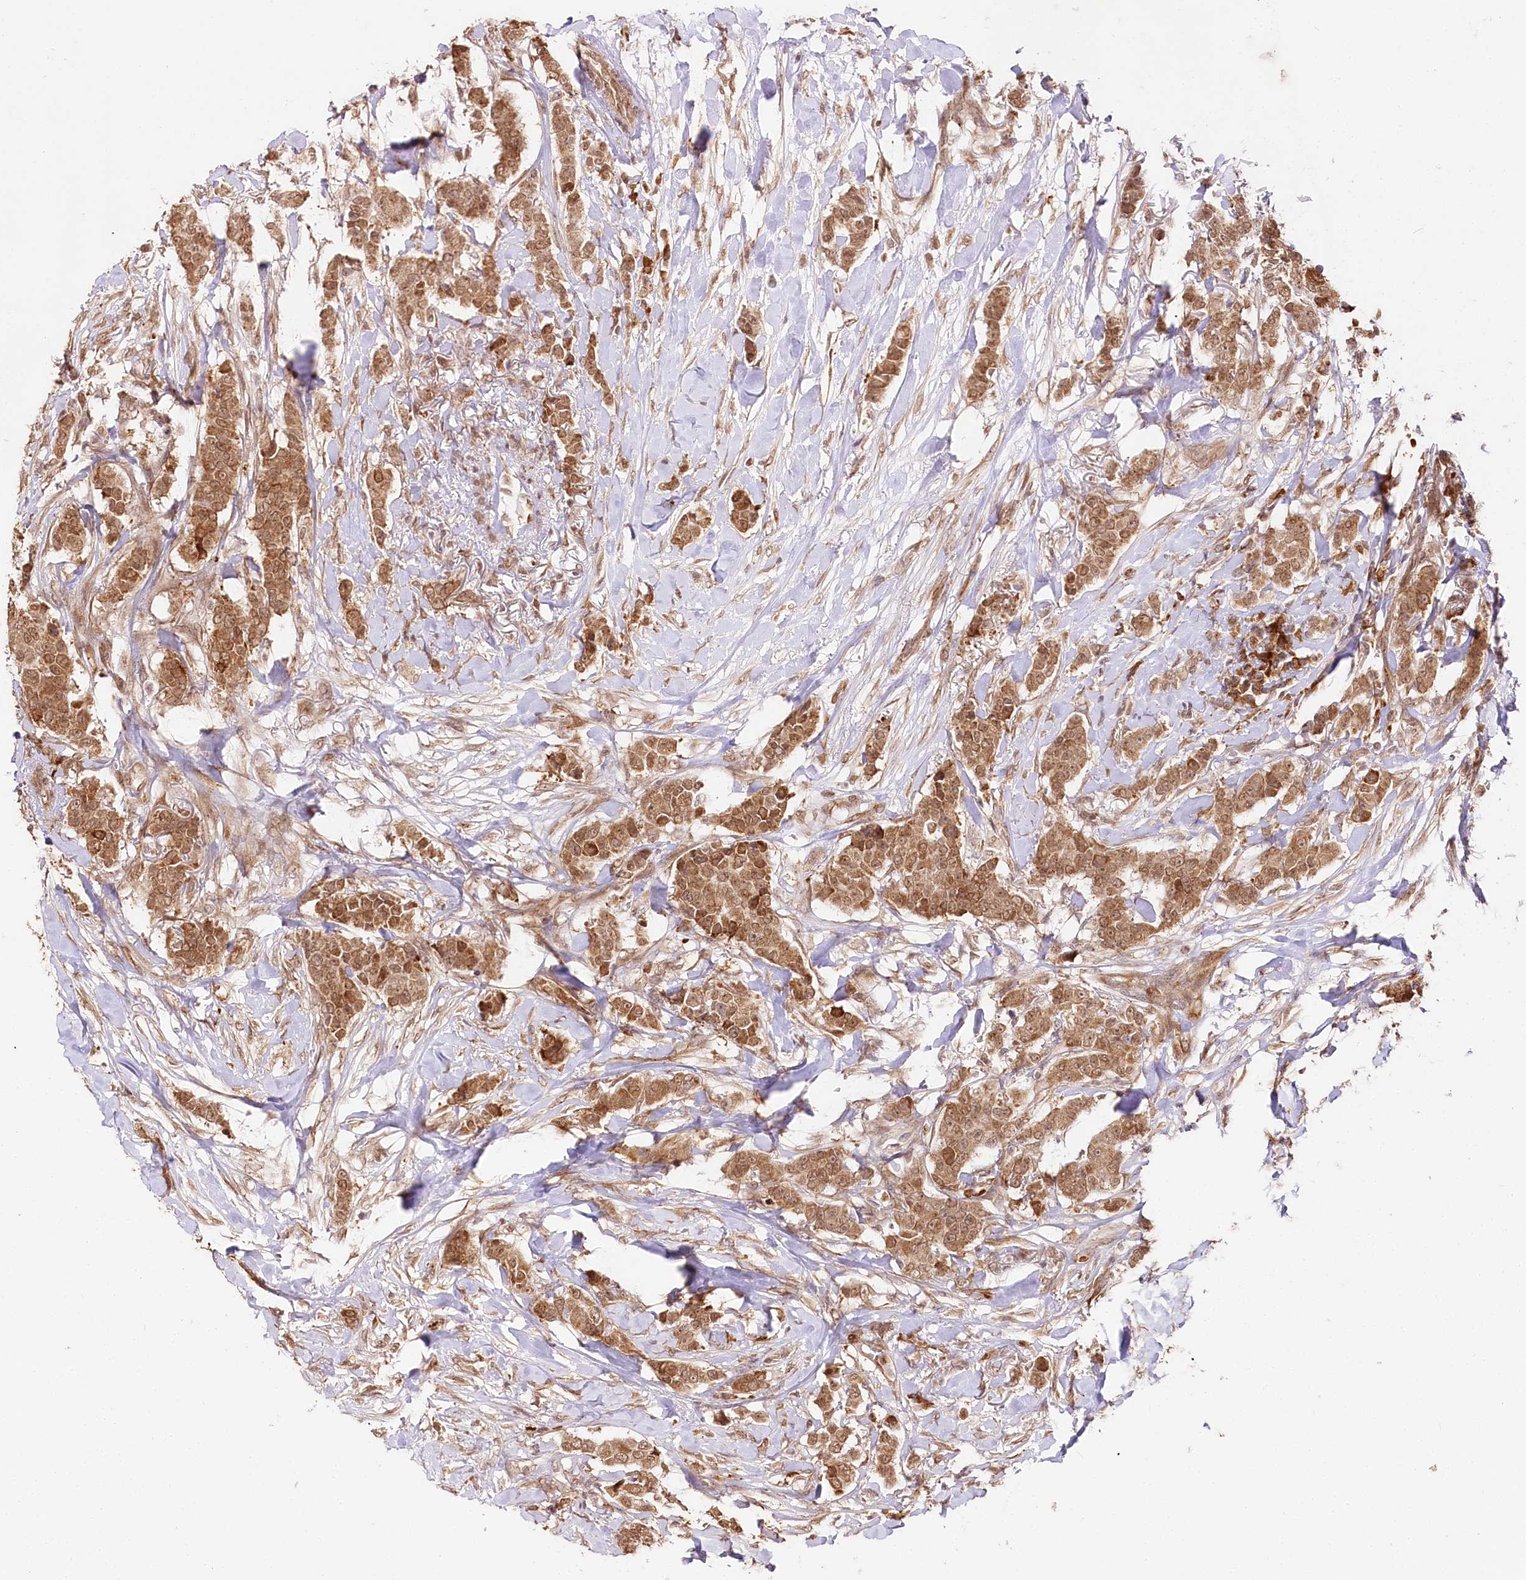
{"staining": {"intensity": "strong", "quantity": ">75%", "location": "cytoplasmic/membranous,nuclear"}, "tissue": "breast cancer", "cell_type": "Tumor cells", "image_type": "cancer", "snomed": [{"axis": "morphology", "description": "Duct carcinoma"}, {"axis": "topography", "description": "Breast"}], "caption": "Breast cancer (invasive ductal carcinoma) stained with DAB (3,3'-diaminobenzidine) immunohistochemistry reveals high levels of strong cytoplasmic/membranous and nuclear expression in approximately >75% of tumor cells. (IHC, brightfield microscopy, high magnification).", "gene": "ENSG00000144785", "patient": {"sex": "female", "age": 40}}